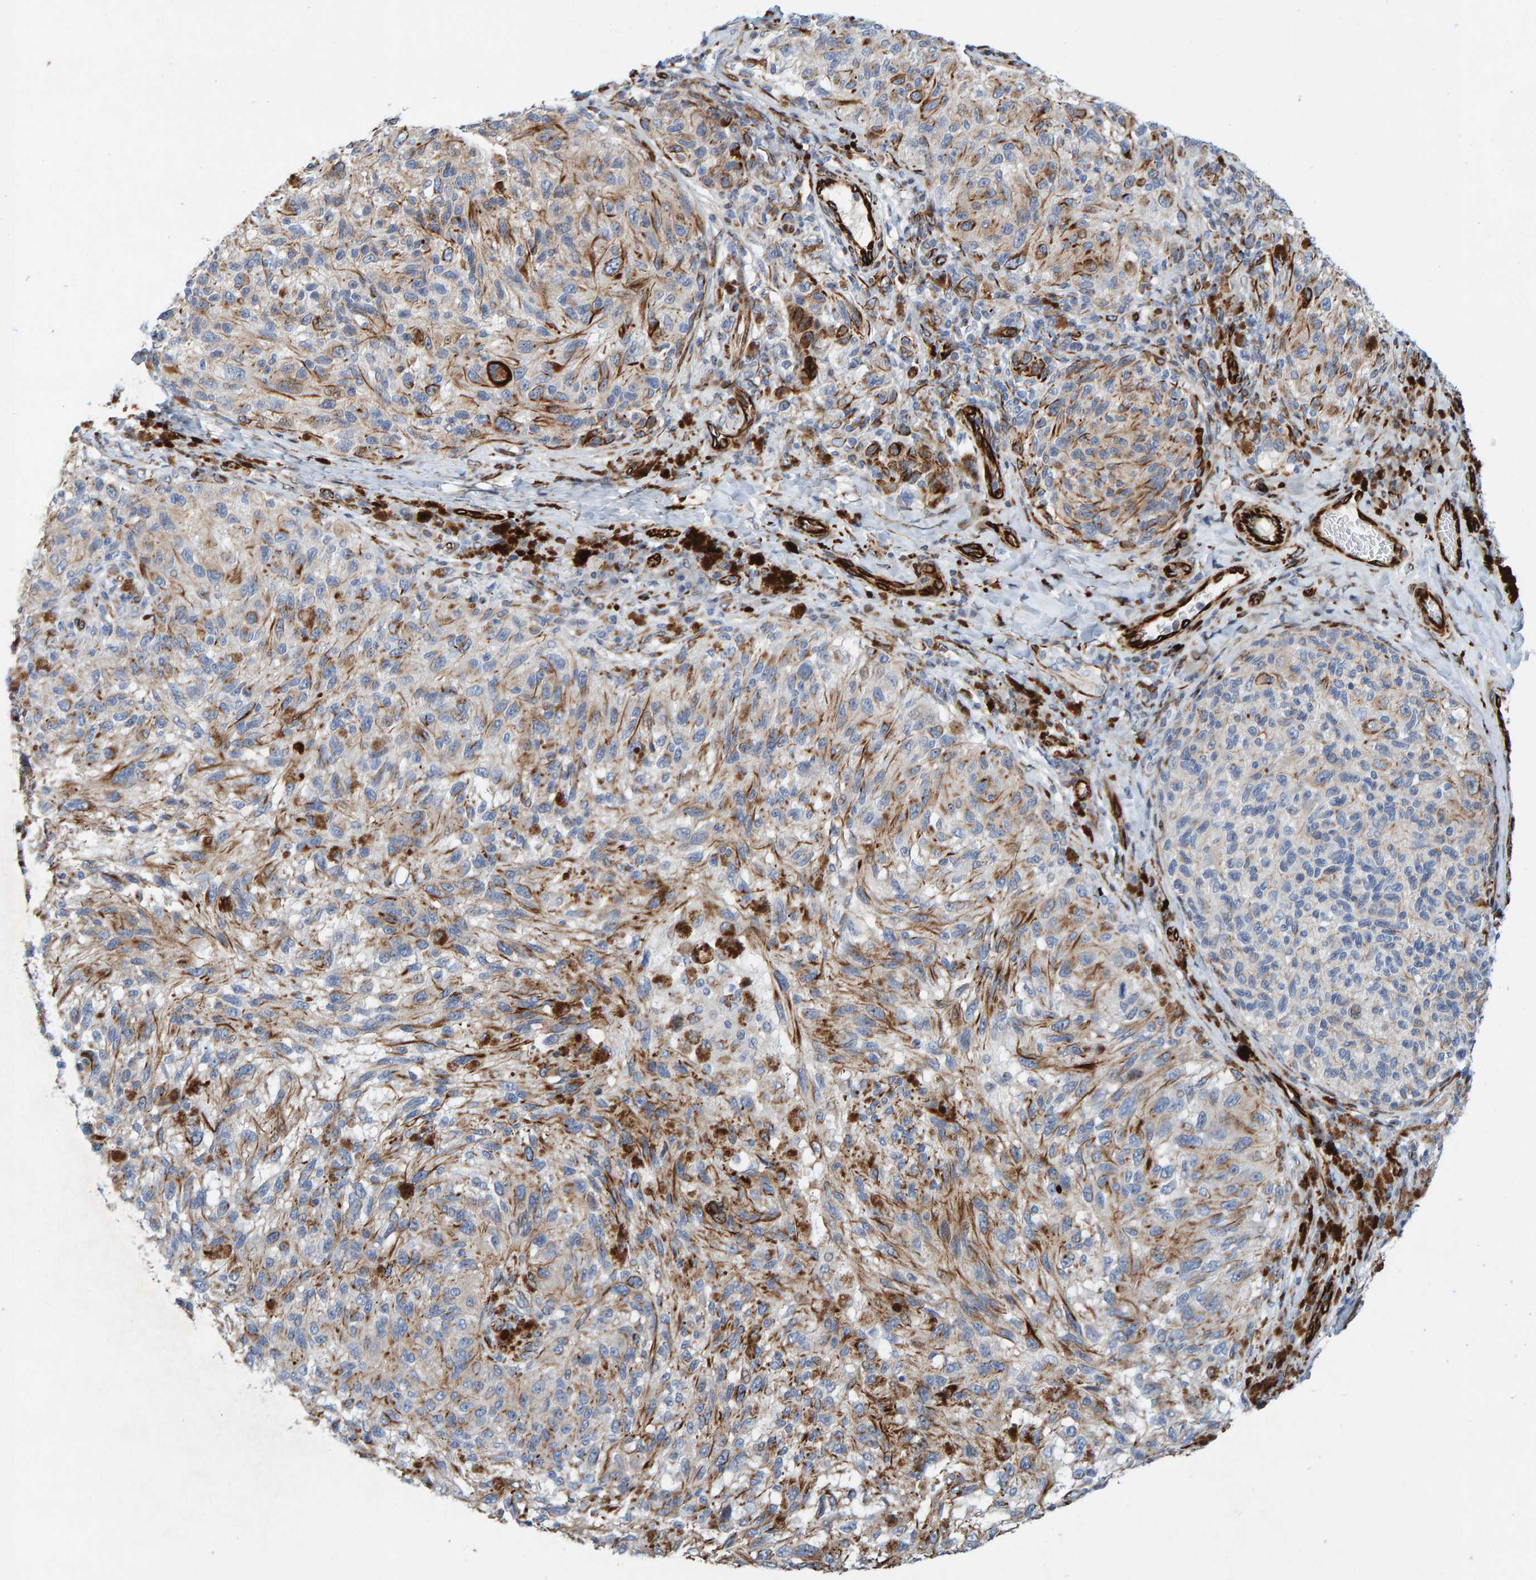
{"staining": {"intensity": "weak", "quantity": "25%-75%", "location": "cytoplasmic/membranous"}, "tissue": "melanoma", "cell_type": "Tumor cells", "image_type": "cancer", "snomed": [{"axis": "morphology", "description": "Malignant melanoma, NOS"}, {"axis": "topography", "description": "Skin"}], "caption": "Immunohistochemical staining of malignant melanoma demonstrates low levels of weak cytoplasmic/membranous staining in approximately 25%-75% of tumor cells.", "gene": "POLG2", "patient": {"sex": "female", "age": 73}}